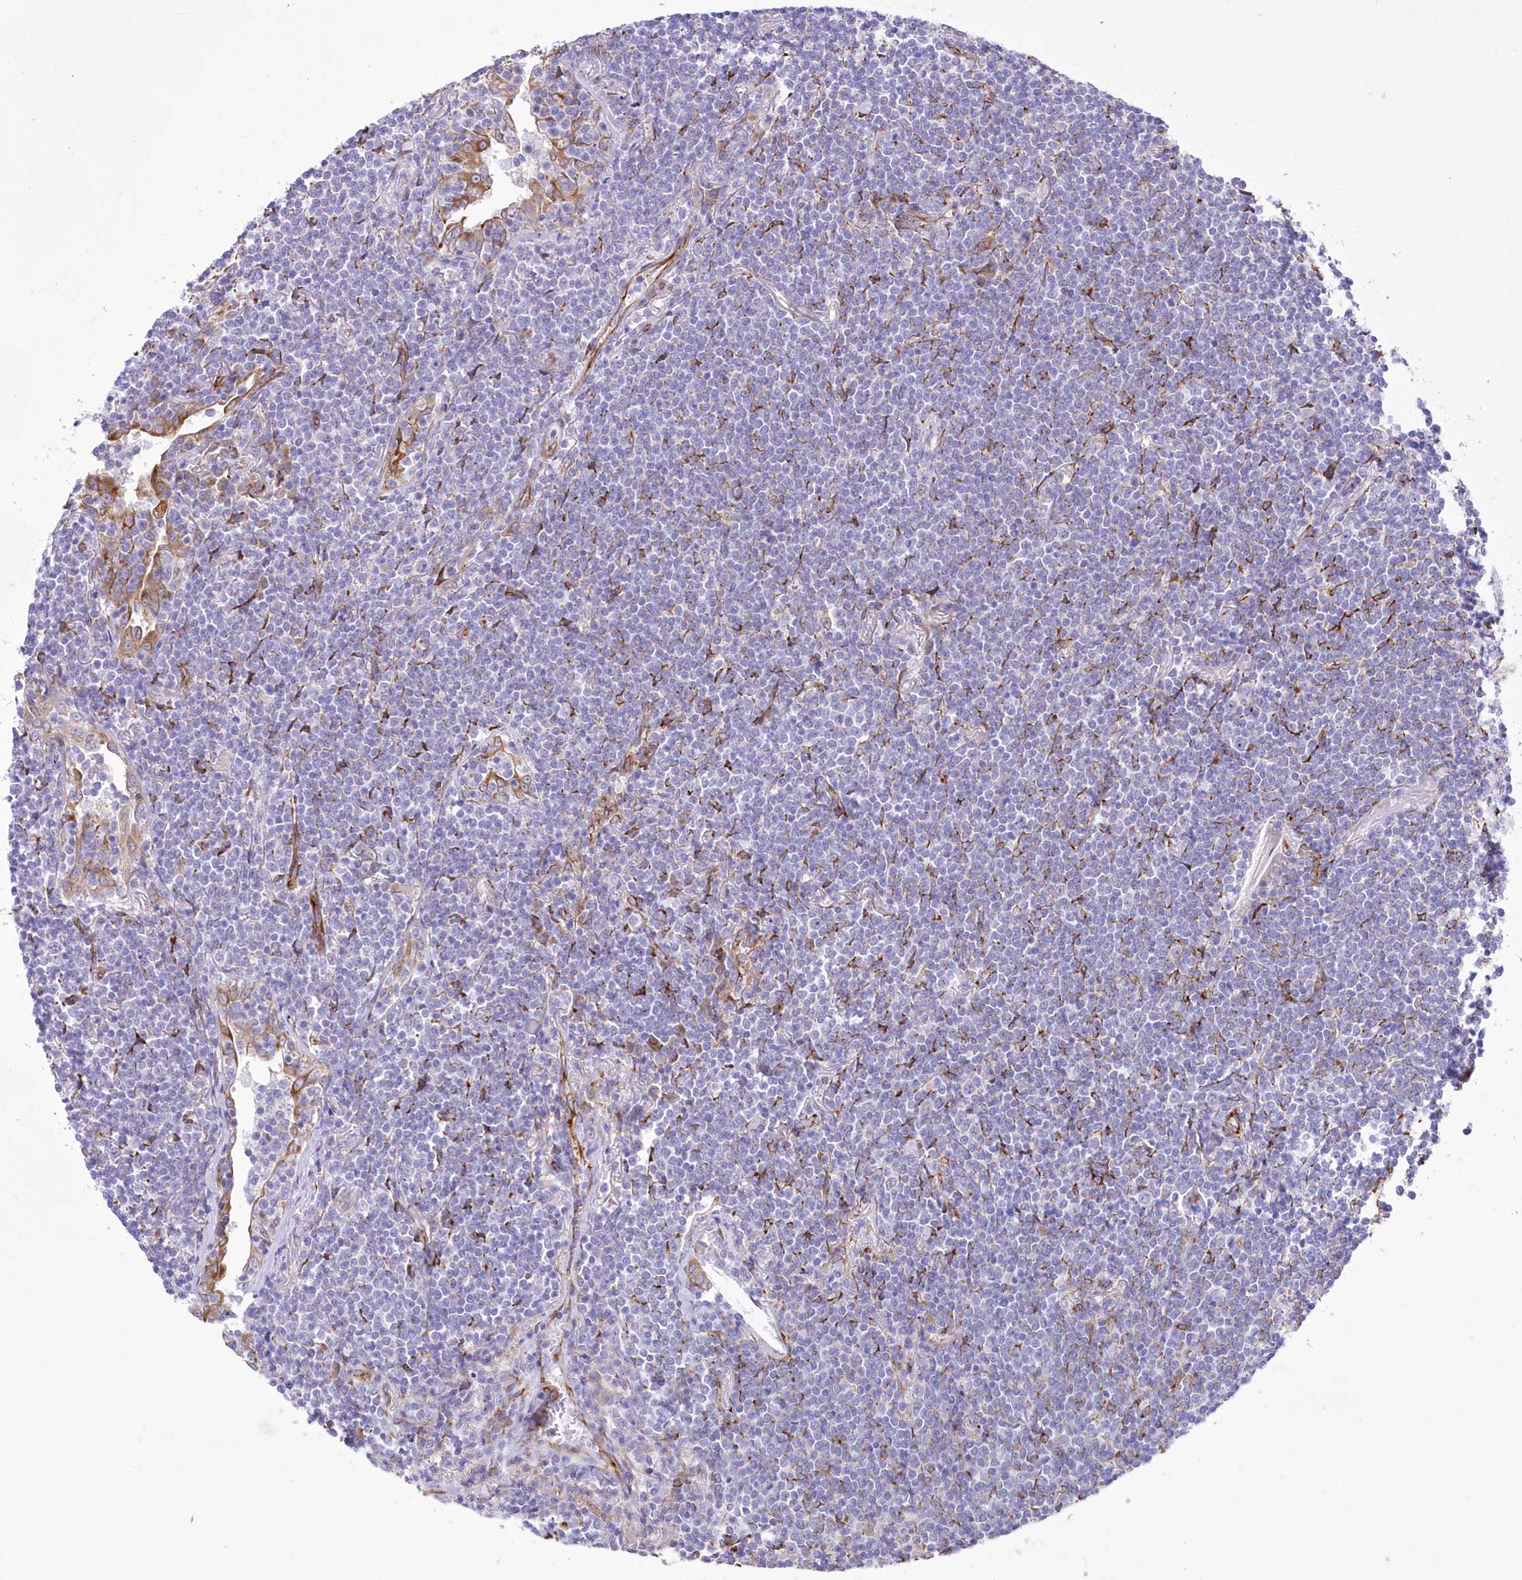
{"staining": {"intensity": "negative", "quantity": "none", "location": "none"}, "tissue": "lymphoma", "cell_type": "Tumor cells", "image_type": "cancer", "snomed": [{"axis": "morphology", "description": "Malignant lymphoma, non-Hodgkin's type, Low grade"}, {"axis": "topography", "description": "Lung"}], "caption": "This is a micrograph of IHC staining of lymphoma, which shows no positivity in tumor cells.", "gene": "YTHDC2", "patient": {"sex": "female", "age": 71}}